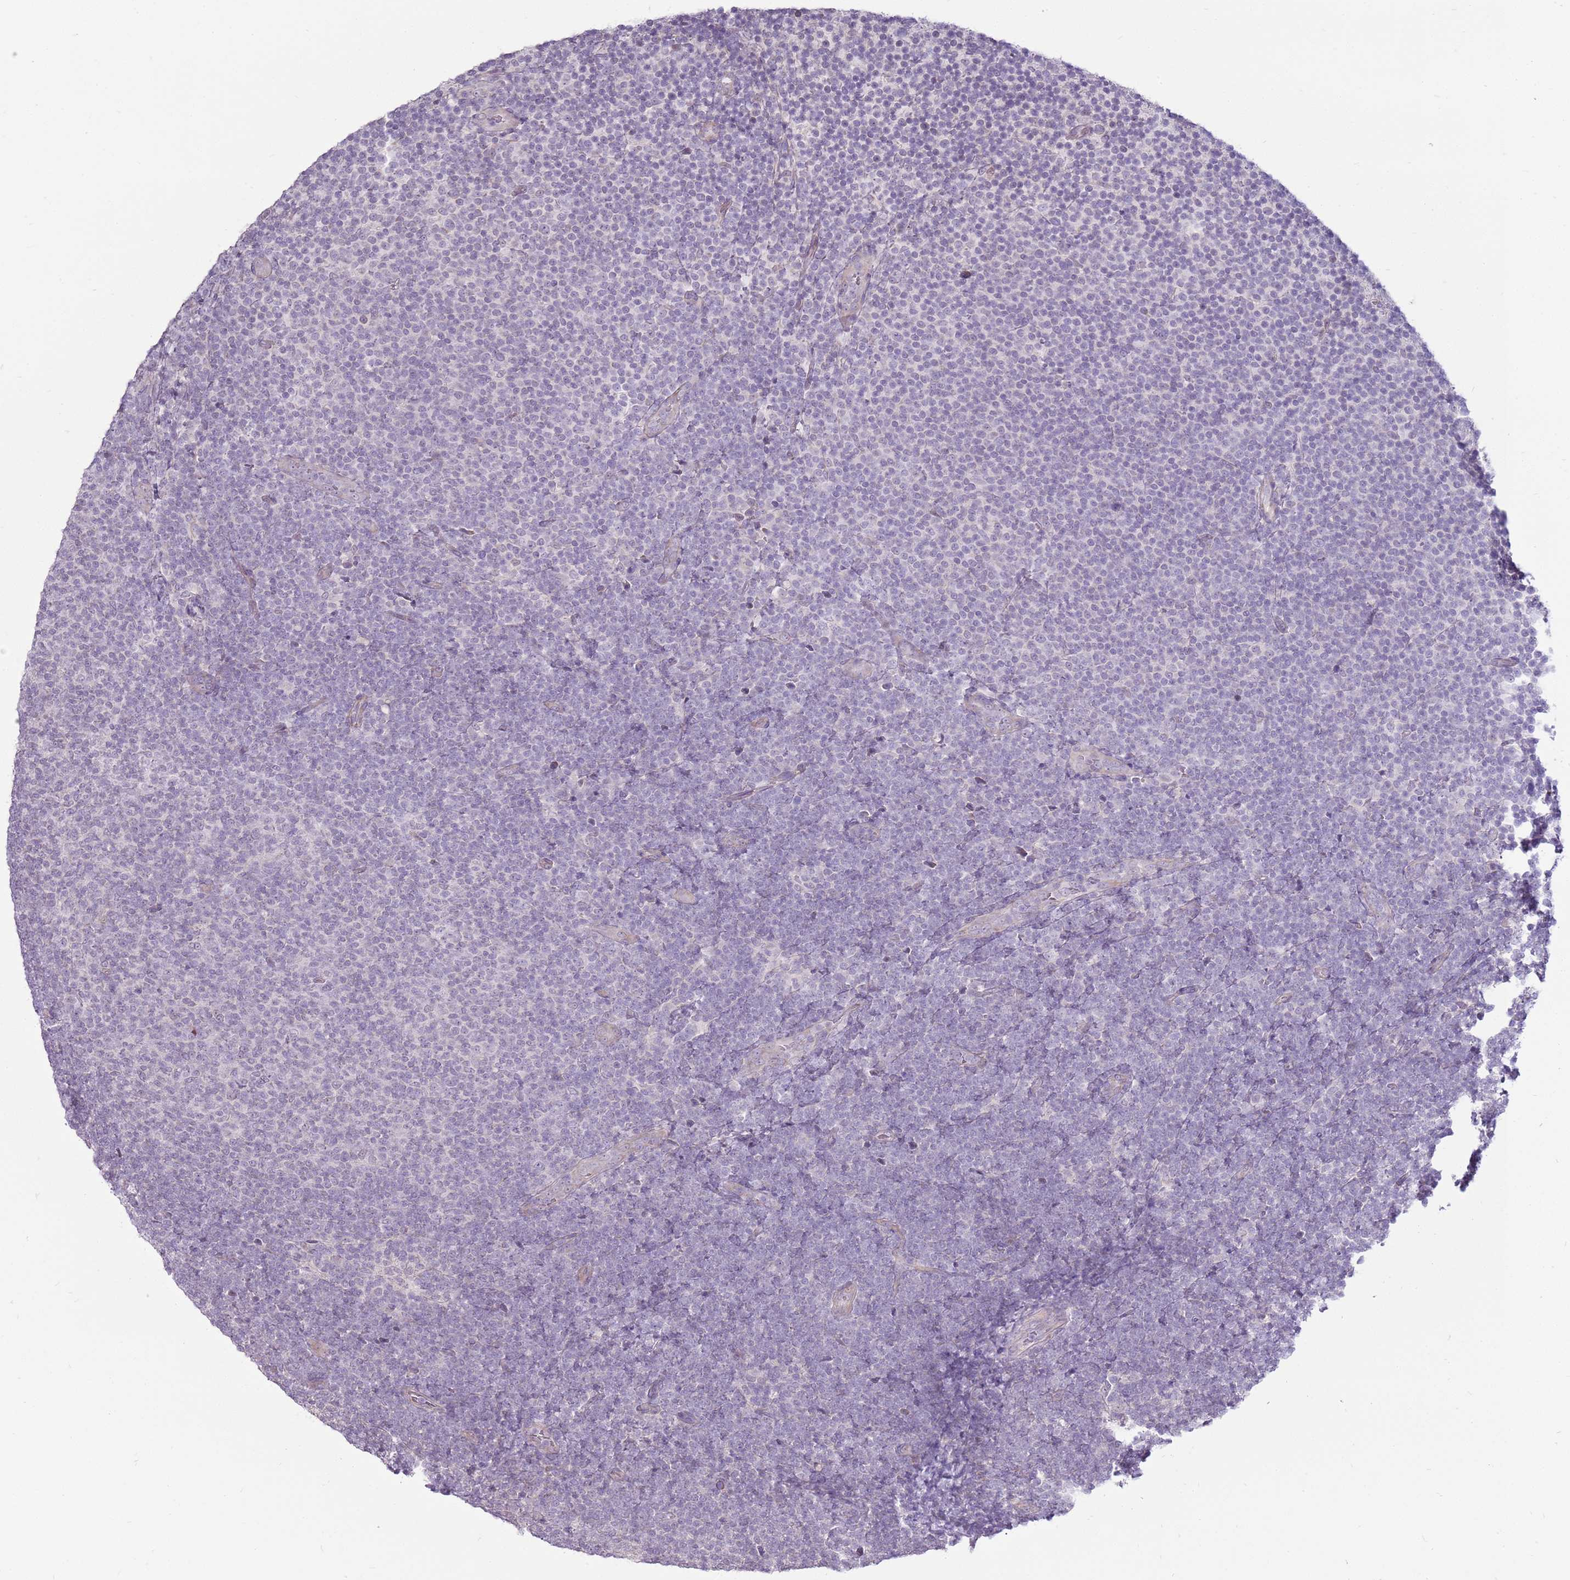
{"staining": {"intensity": "negative", "quantity": "none", "location": "none"}, "tissue": "lymphoma", "cell_type": "Tumor cells", "image_type": "cancer", "snomed": [{"axis": "morphology", "description": "Malignant lymphoma, non-Hodgkin's type, Low grade"}, {"axis": "topography", "description": "Lymph node"}], "caption": "Low-grade malignant lymphoma, non-Hodgkin's type was stained to show a protein in brown. There is no significant staining in tumor cells.", "gene": "UGGT2", "patient": {"sex": "male", "age": 66}}